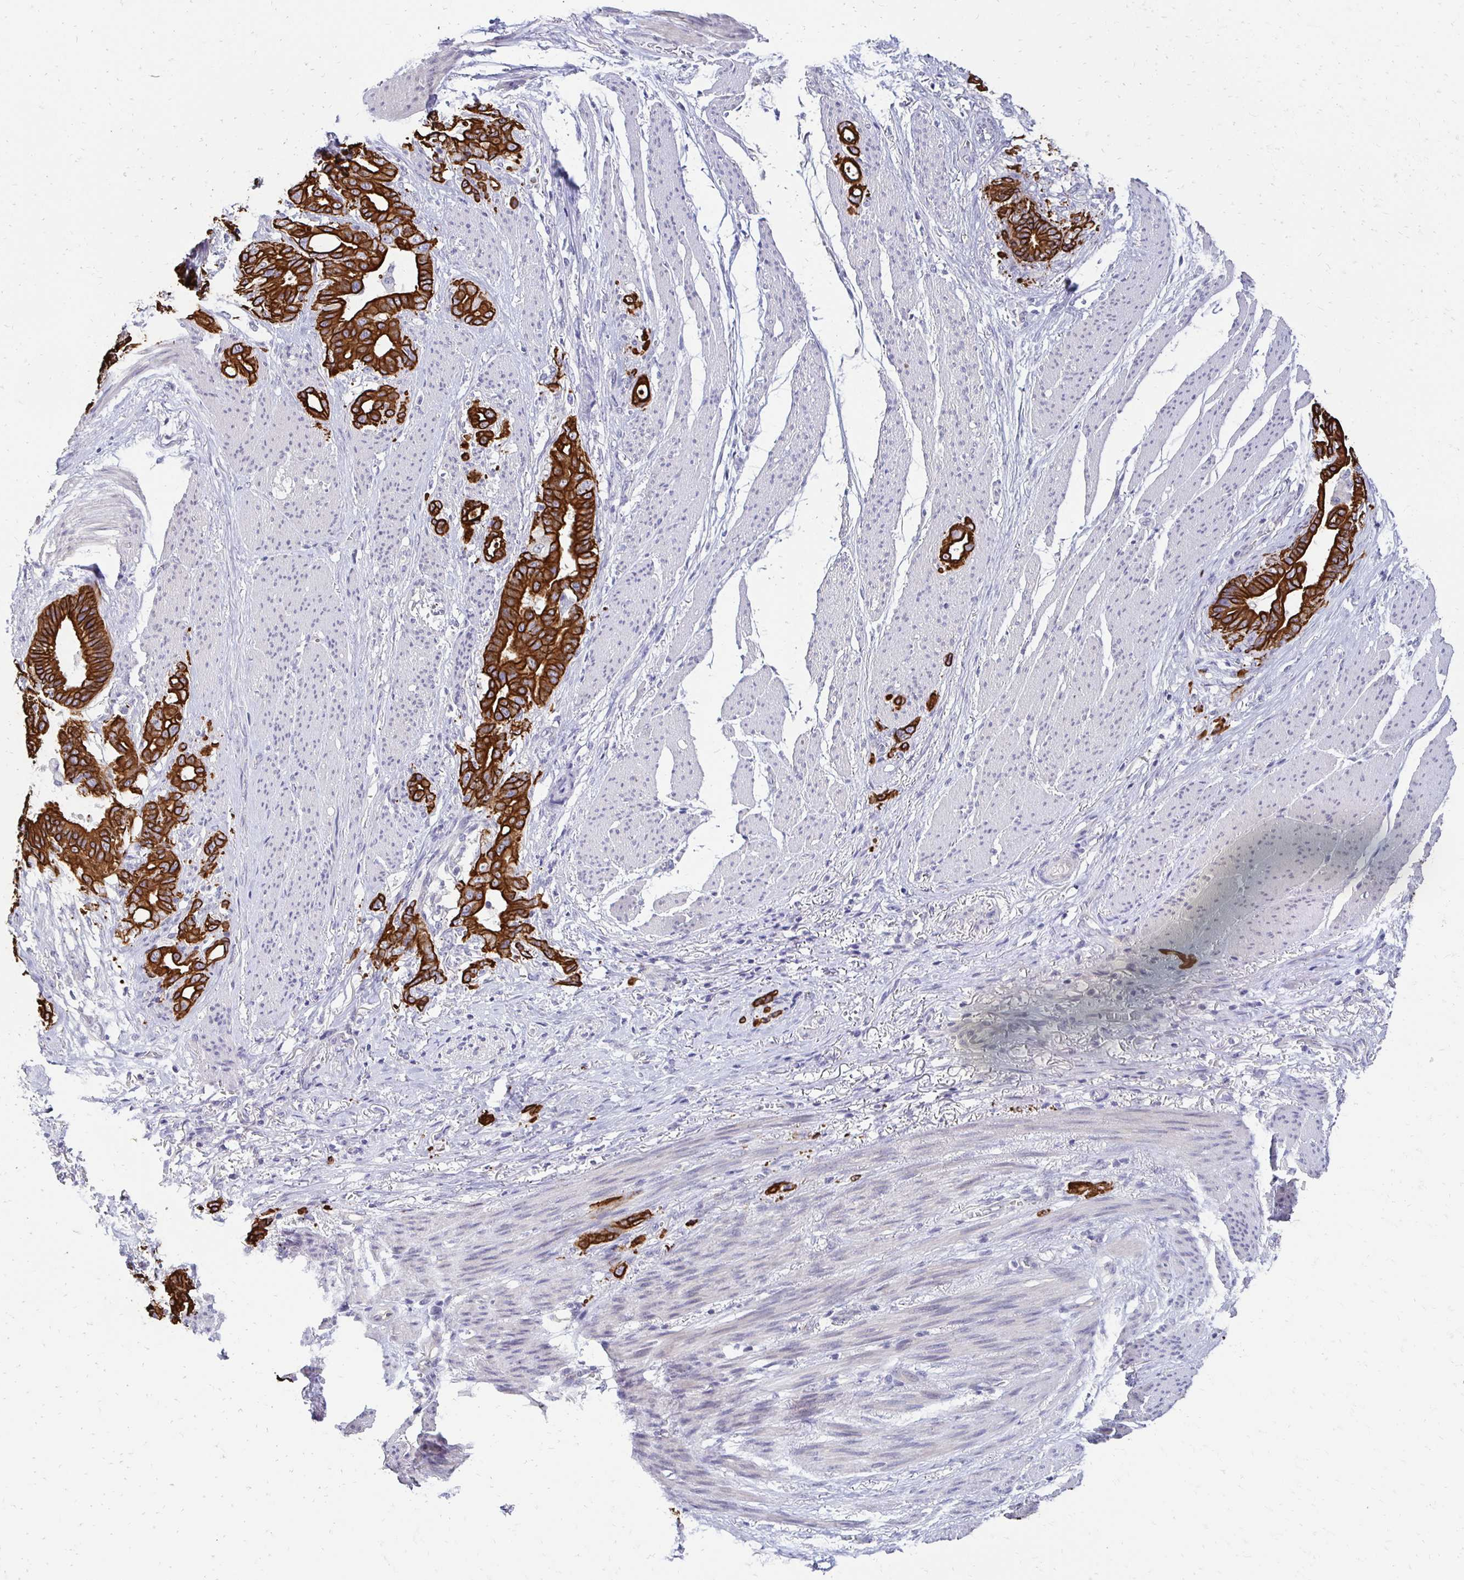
{"staining": {"intensity": "strong", "quantity": ">75%", "location": "cytoplasmic/membranous"}, "tissue": "stomach cancer", "cell_type": "Tumor cells", "image_type": "cancer", "snomed": [{"axis": "morphology", "description": "Normal tissue, NOS"}, {"axis": "morphology", "description": "Adenocarcinoma, NOS"}, {"axis": "topography", "description": "Esophagus"}, {"axis": "topography", "description": "Stomach, upper"}], "caption": "This micrograph shows stomach adenocarcinoma stained with immunohistochemistry to label a protein in brown. The cytoplasmic/membranous of tumor cells show strong positivity for the protein. Nuclei are counter-stained blue.", "gene": "C1QTNF2", "patient": {"sex": "male", "age": 62}}